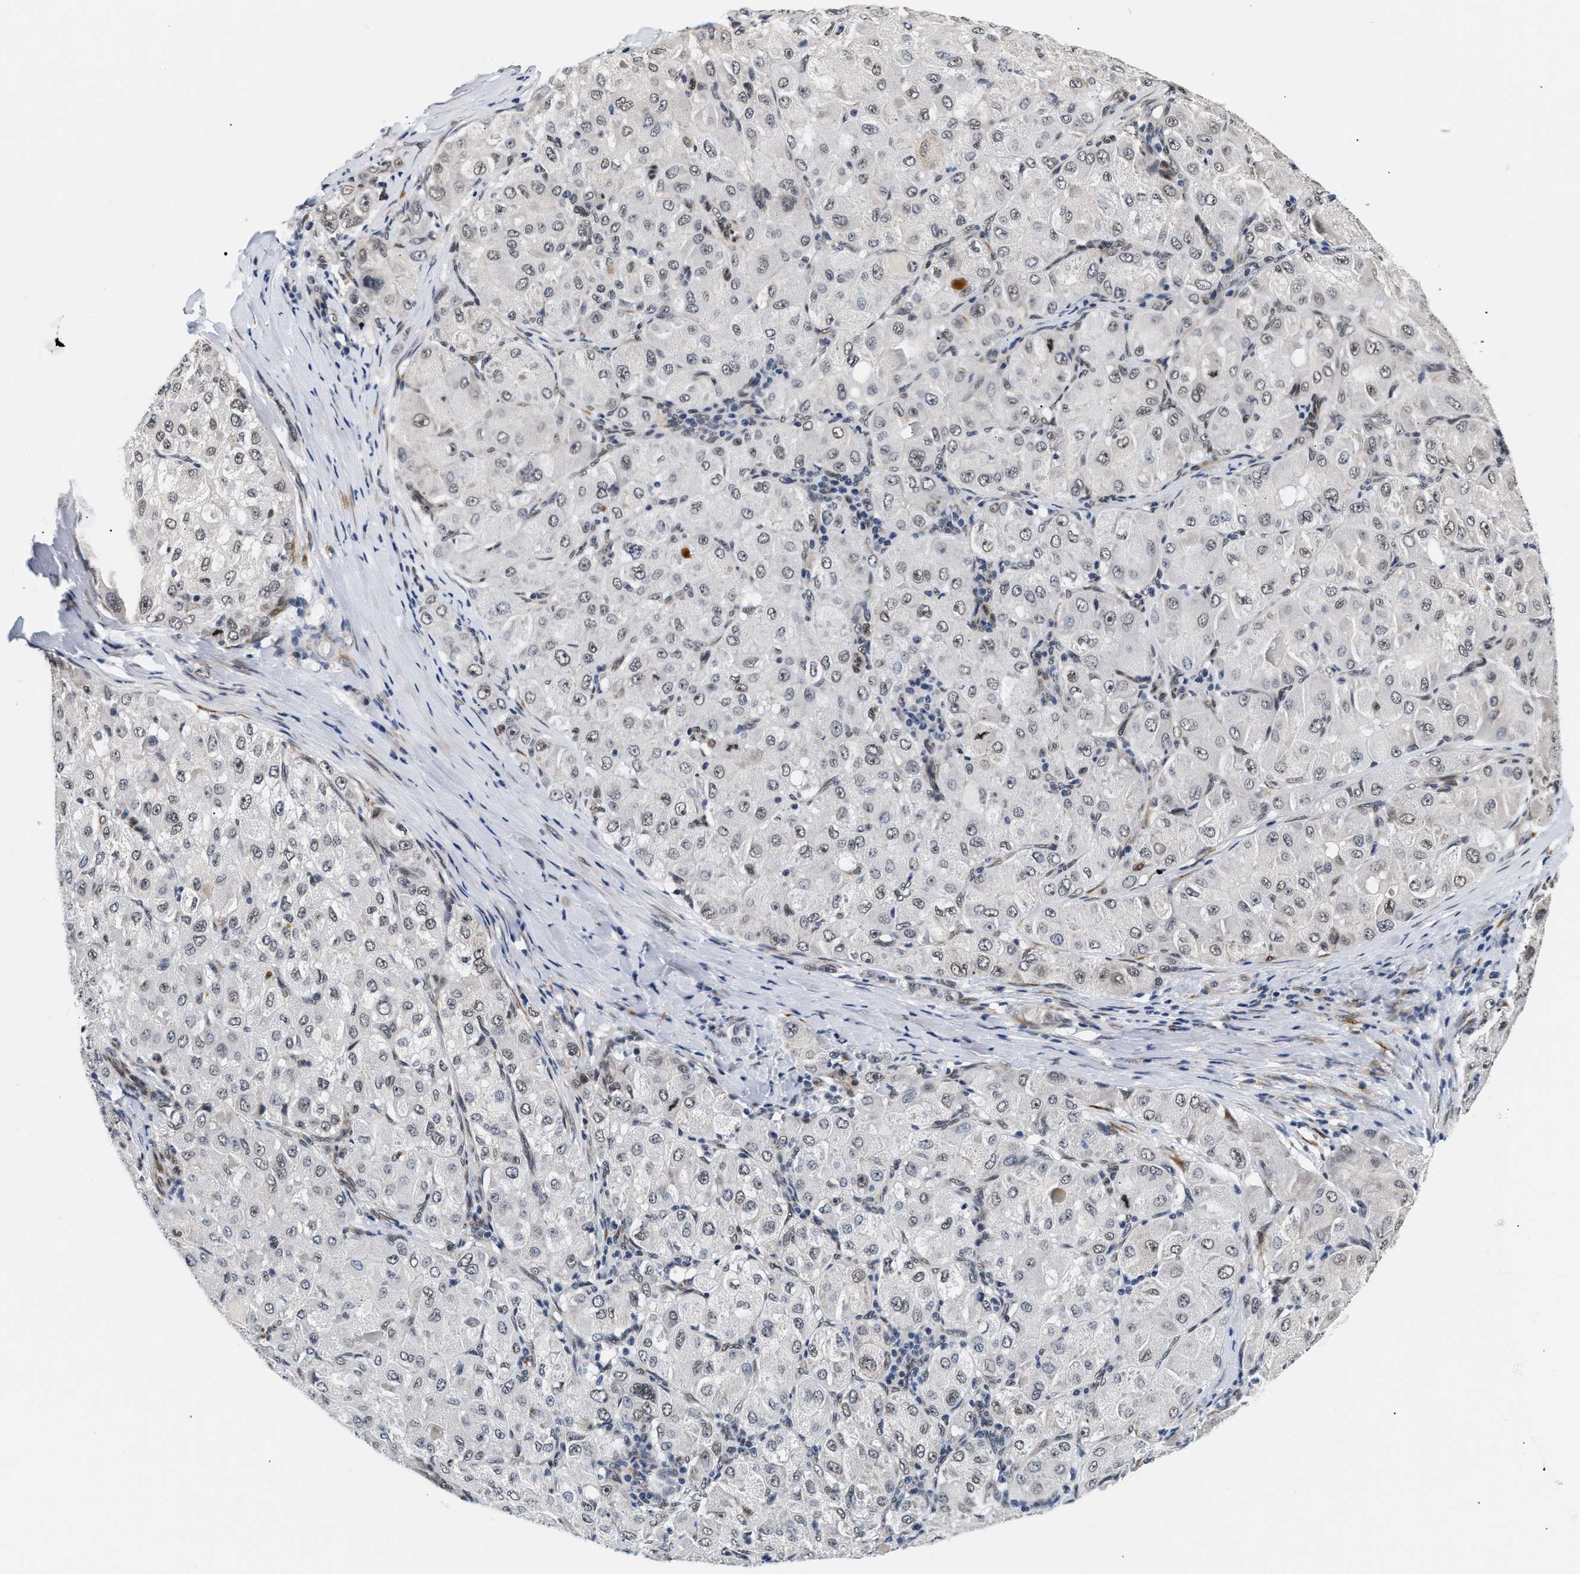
{"staining": {"intensity": "weak", "quantity": "25%-75%", "location": "nuclear"}, "tissue": "liver cancer", "cell_type": "Tumor cells", "image_type": "cancer", "snomed": [{"axis": "morphology", "description": "Carcinoma, Hepatocellular, NOS"}, {"axis": "topography", "description": "Liver"}], "caption": "Protein staining of liver hepatocellular carcinoma tissue reveals weak nuclear expression in approximately 25%-75% of tumor cells.", "gene": "THOC1", "patient": {"sex": "male", "age": 80}}